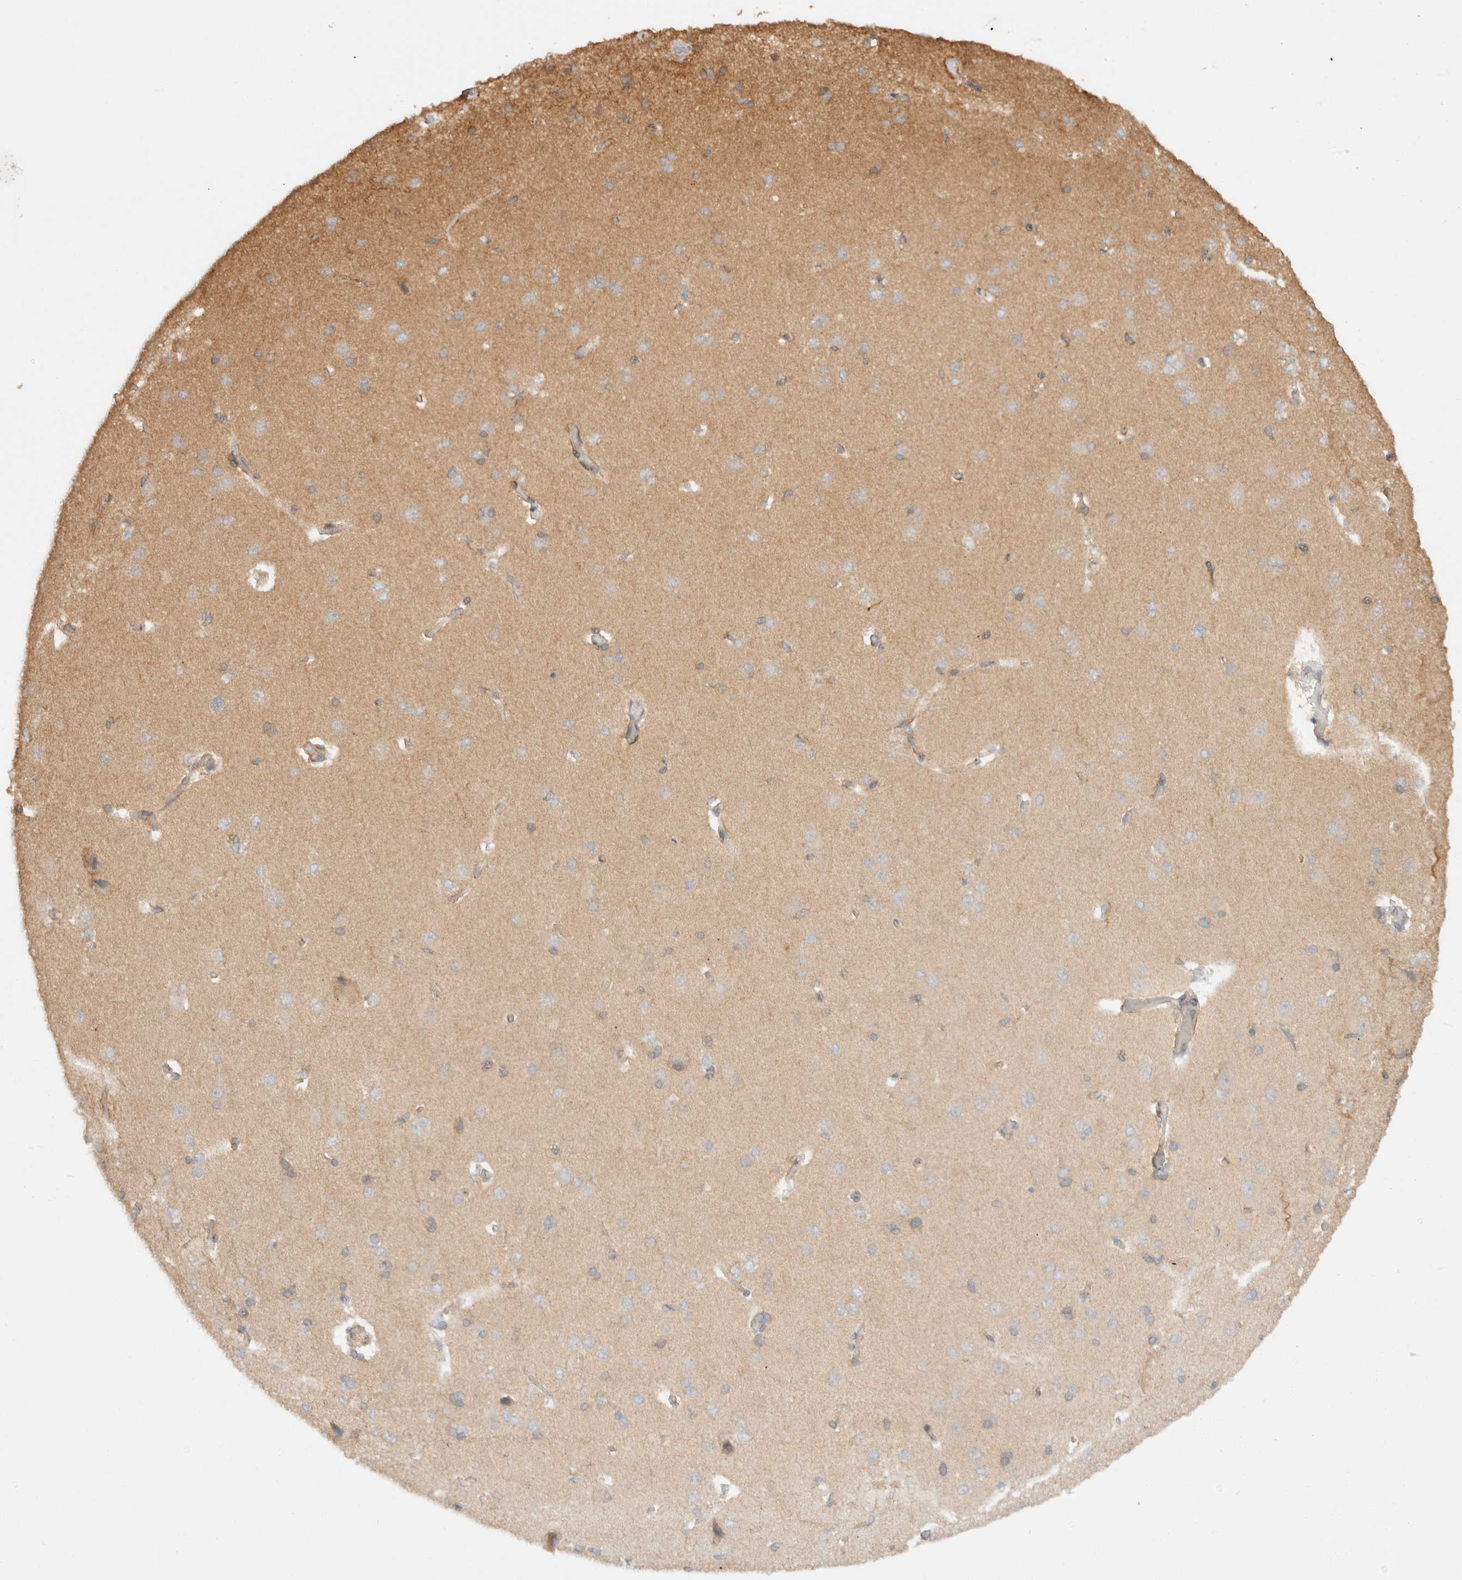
{"staining": {"intensity": "weak", "quantity": ">75%", "location": "cytoplasmic/membranous"}, "tissue": "cerebral cortex", "cell_type": "Endothelial cells", "image_type": "normal", "snomed": [{"axis": "morphology", "description": "Normal tissue, NOS"}, {"axis": "topography", "description": "Cerebral cortex"}], "caption": "IHC staining of normal cerebral cortex, which shows low levels of weak cytoplasmic/membranous expression in about >75% of endothelial cells indicating weak cytoplasmic/membranous protein positivity. The staining was performed using DAB (3,3'-diaminobenzidine) (brown) for protein detection and nuclei were counterstained in hematoxylin (blue).", "gene": "TACC1", "patient": {"sex": "male", "age": 62}}